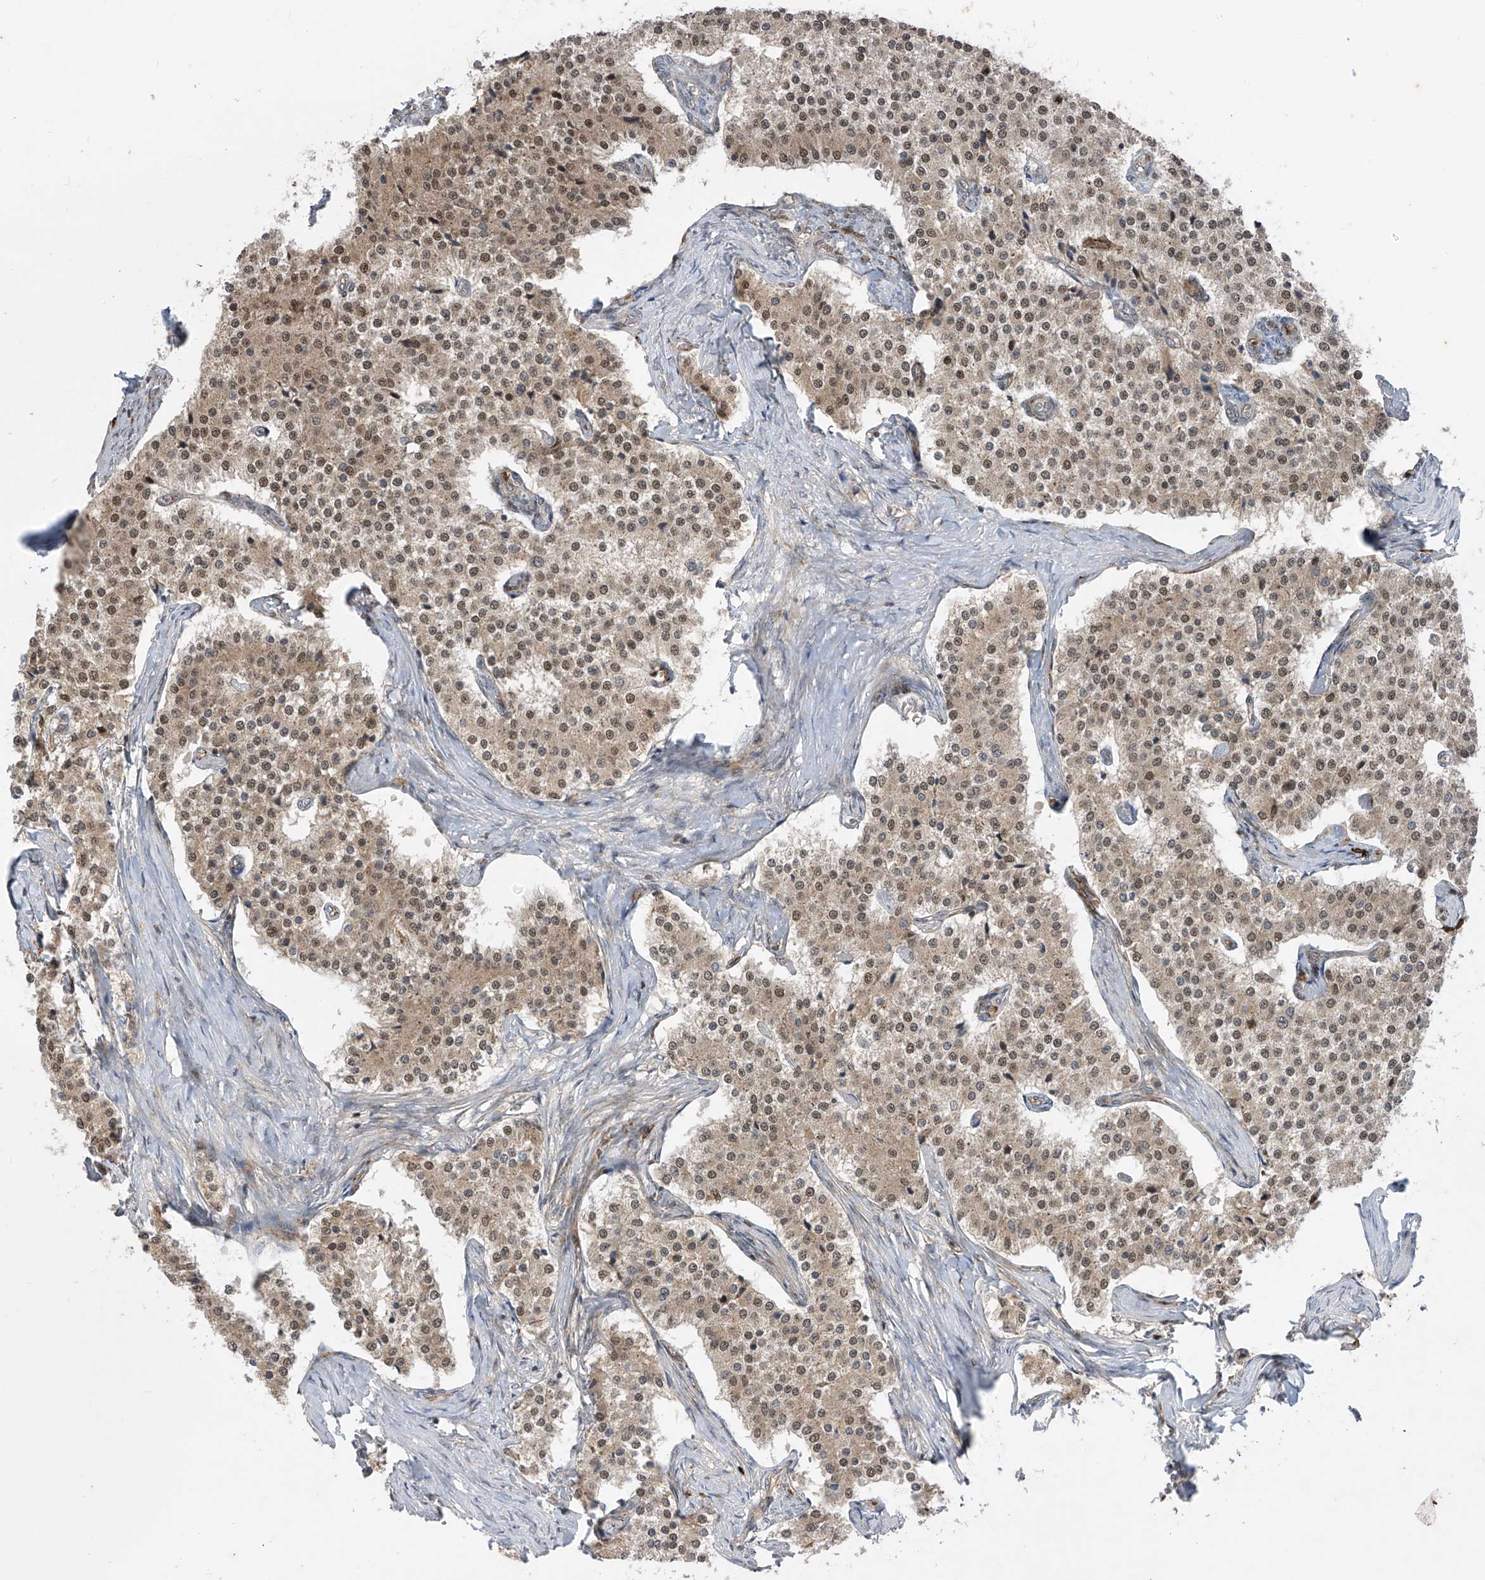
{"staining": {"intensity": "moderate", "quantity": ">75%", "location": "nuclear"}, "tissue": "carcinoid", "cell_type": "Tumor cells", "image_type": "cancer", "snomed": [{"axis": "morphology", "description": "Carcinoid, malignant, NOS"}, {"axis": "topography", "description": "Colon"}], "caption": "Malignant carcinoid stained with a protein marker shows moderate staining in tumor cells.", "gene": "LAGE3", "patient": {"sex": "female", "age": 52}}